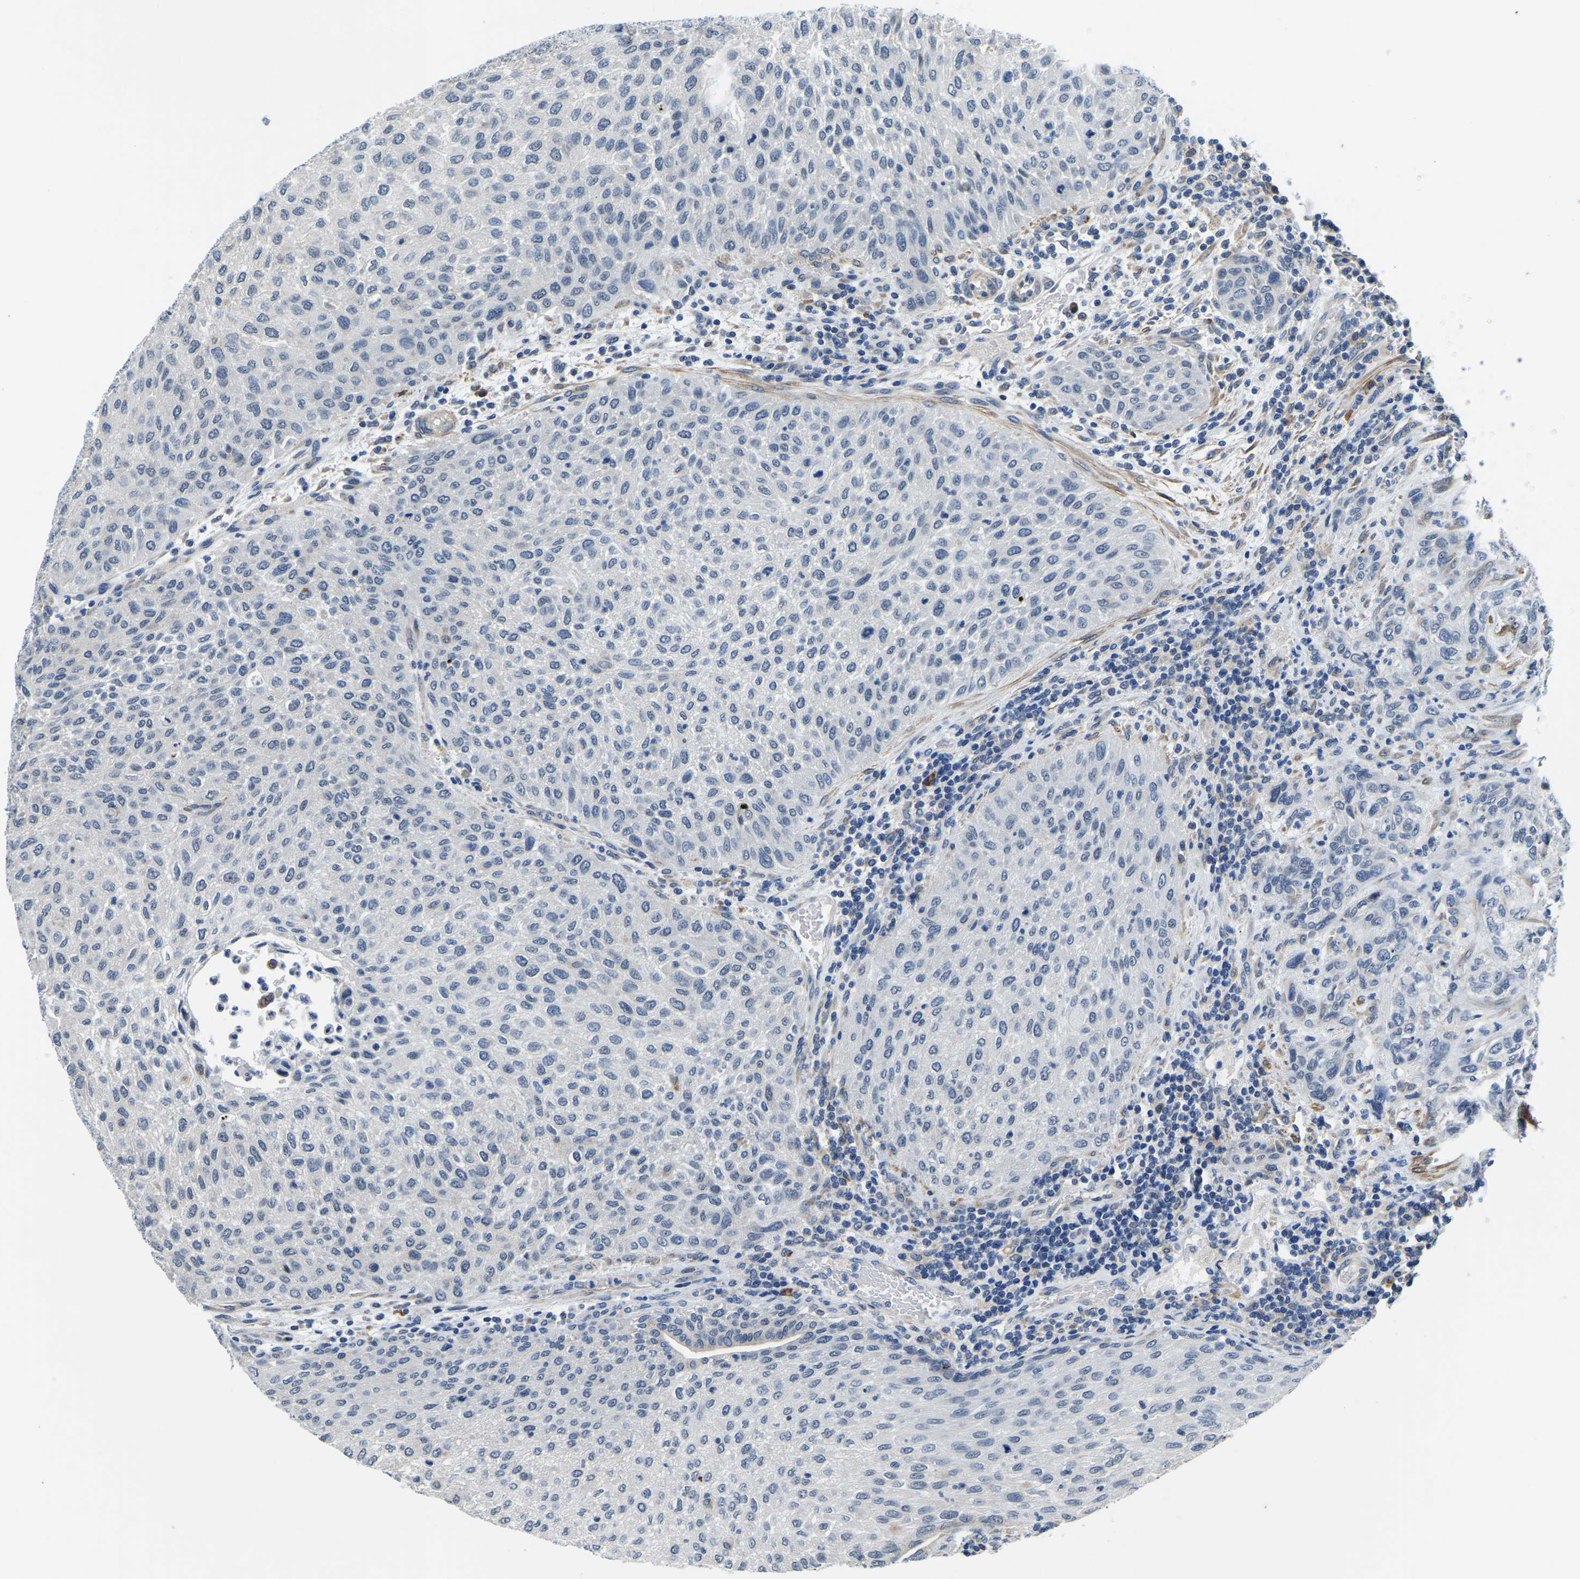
{"staining": {"intensity": "negative", "quantity": "none", "location": "none"}, "tissue": "urothelial cancer", "cell_type": "Tumor cells", "image_type": "cancer", "snomed": [{"axis": "morphology", "description": "Urothelial carcinoma, Low grade"}, {"axis": "morphology", "description": "Urothelial carcinoma, High grade"}, {"axis": "topography", "description": "Urinary bladder"}], "caption": "A photomicrograph of human urothelial carcinoma (low-grade) is negative for staining in tumor cells.", "gene": "LIAS", "patient": {"sex": "male", "age": 35}}